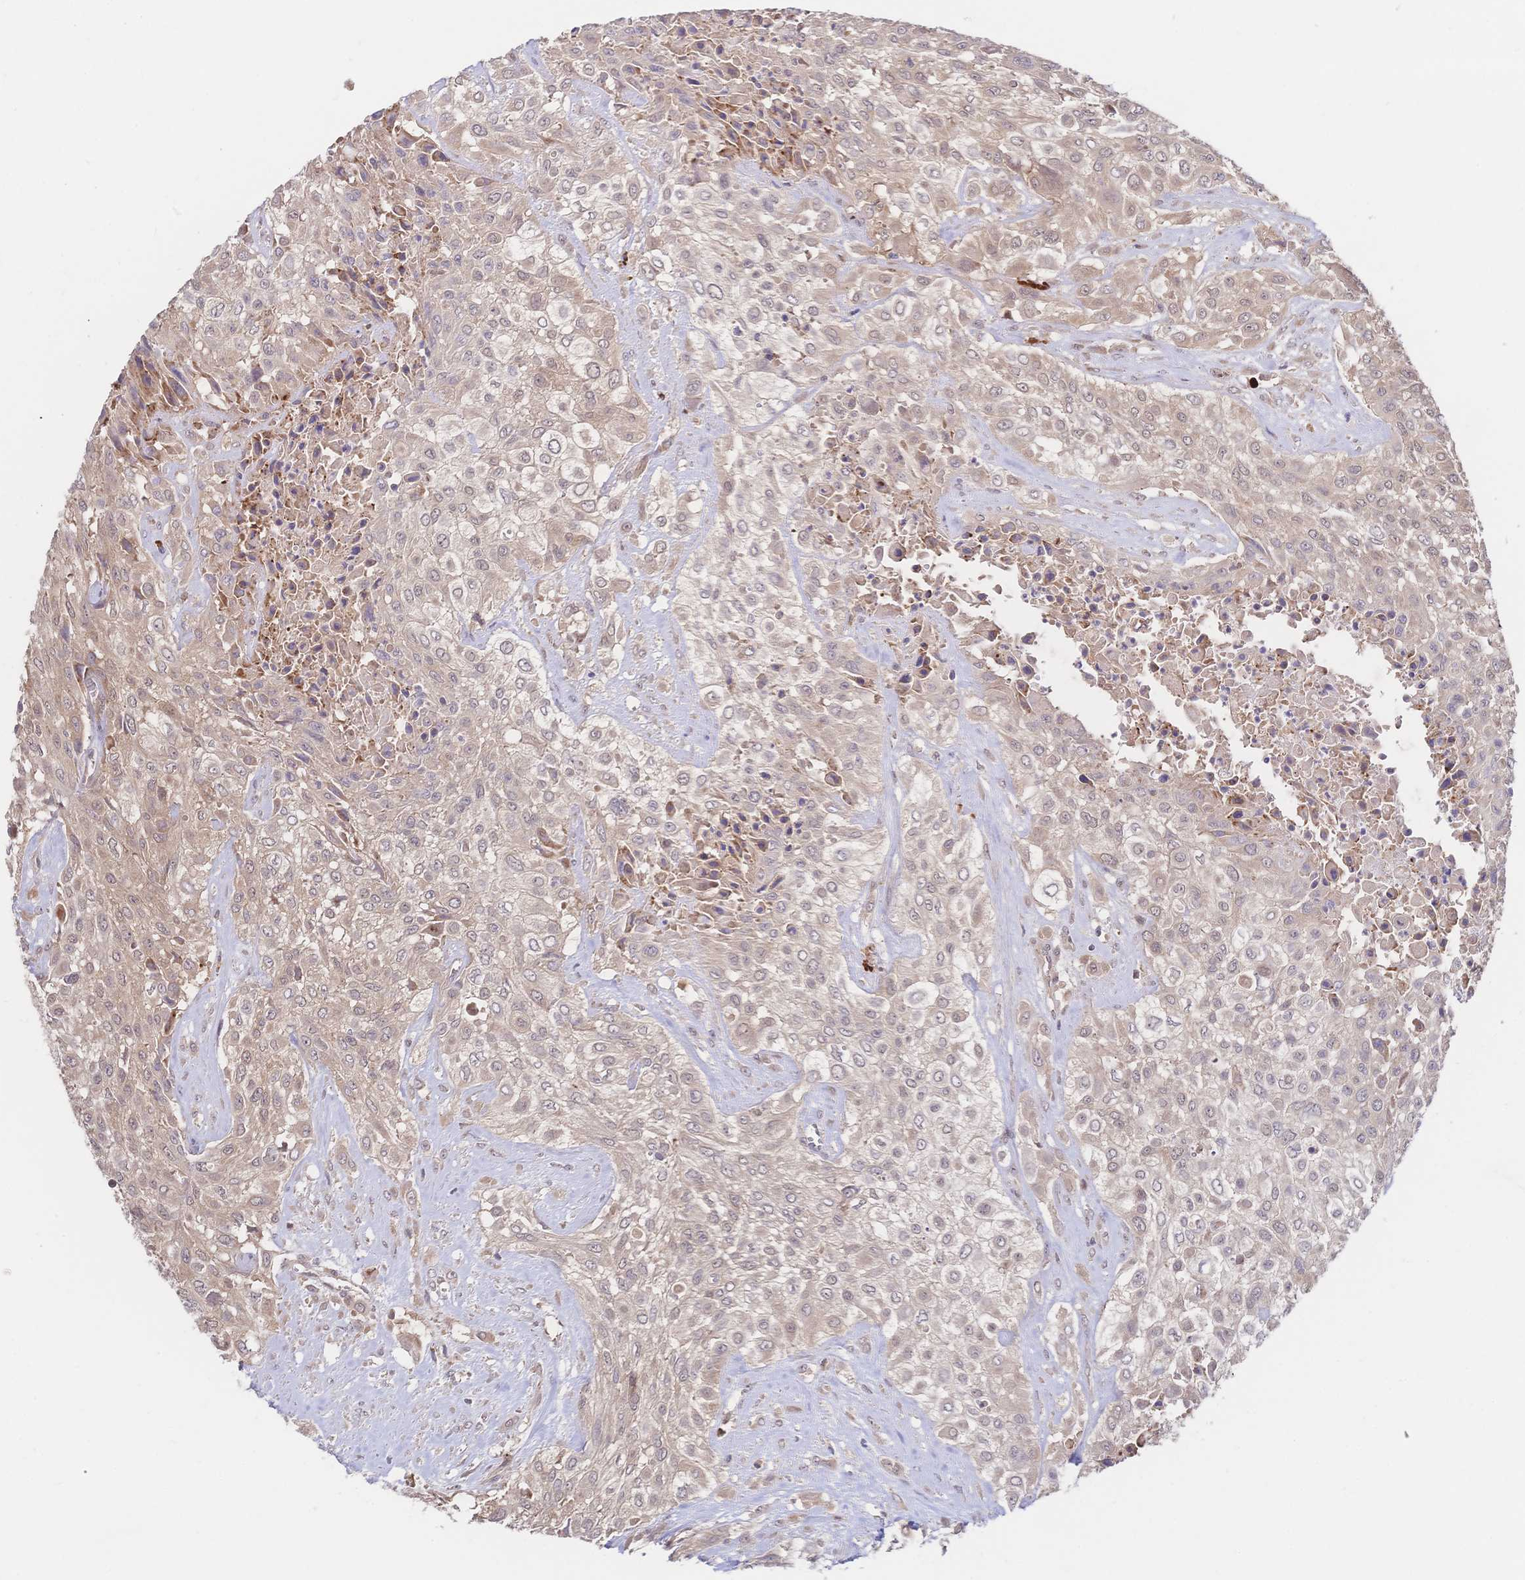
{"staining": {"intensity": "moderate", "quantity": ">75%", "location": "cytoplasmic/membranous"}, "tissue": "urothelial cancer", "cell_type": "Tumor cells", "image_type": "cancer", "snomed": [{"axis": "morphology", "description": "Urothelial carcinoma, High grade"}, {"axis": "topography", "description": "Urinary bladder"}], "caption": "There is medium levels of moderate cytoplasmic/membranous staining in tumor cells of urothelial cancer, as demonstrated by immunohistochemical staining (brown color).", "gene": "LMO4", "patient": {"sex": "male", "age": 57}}